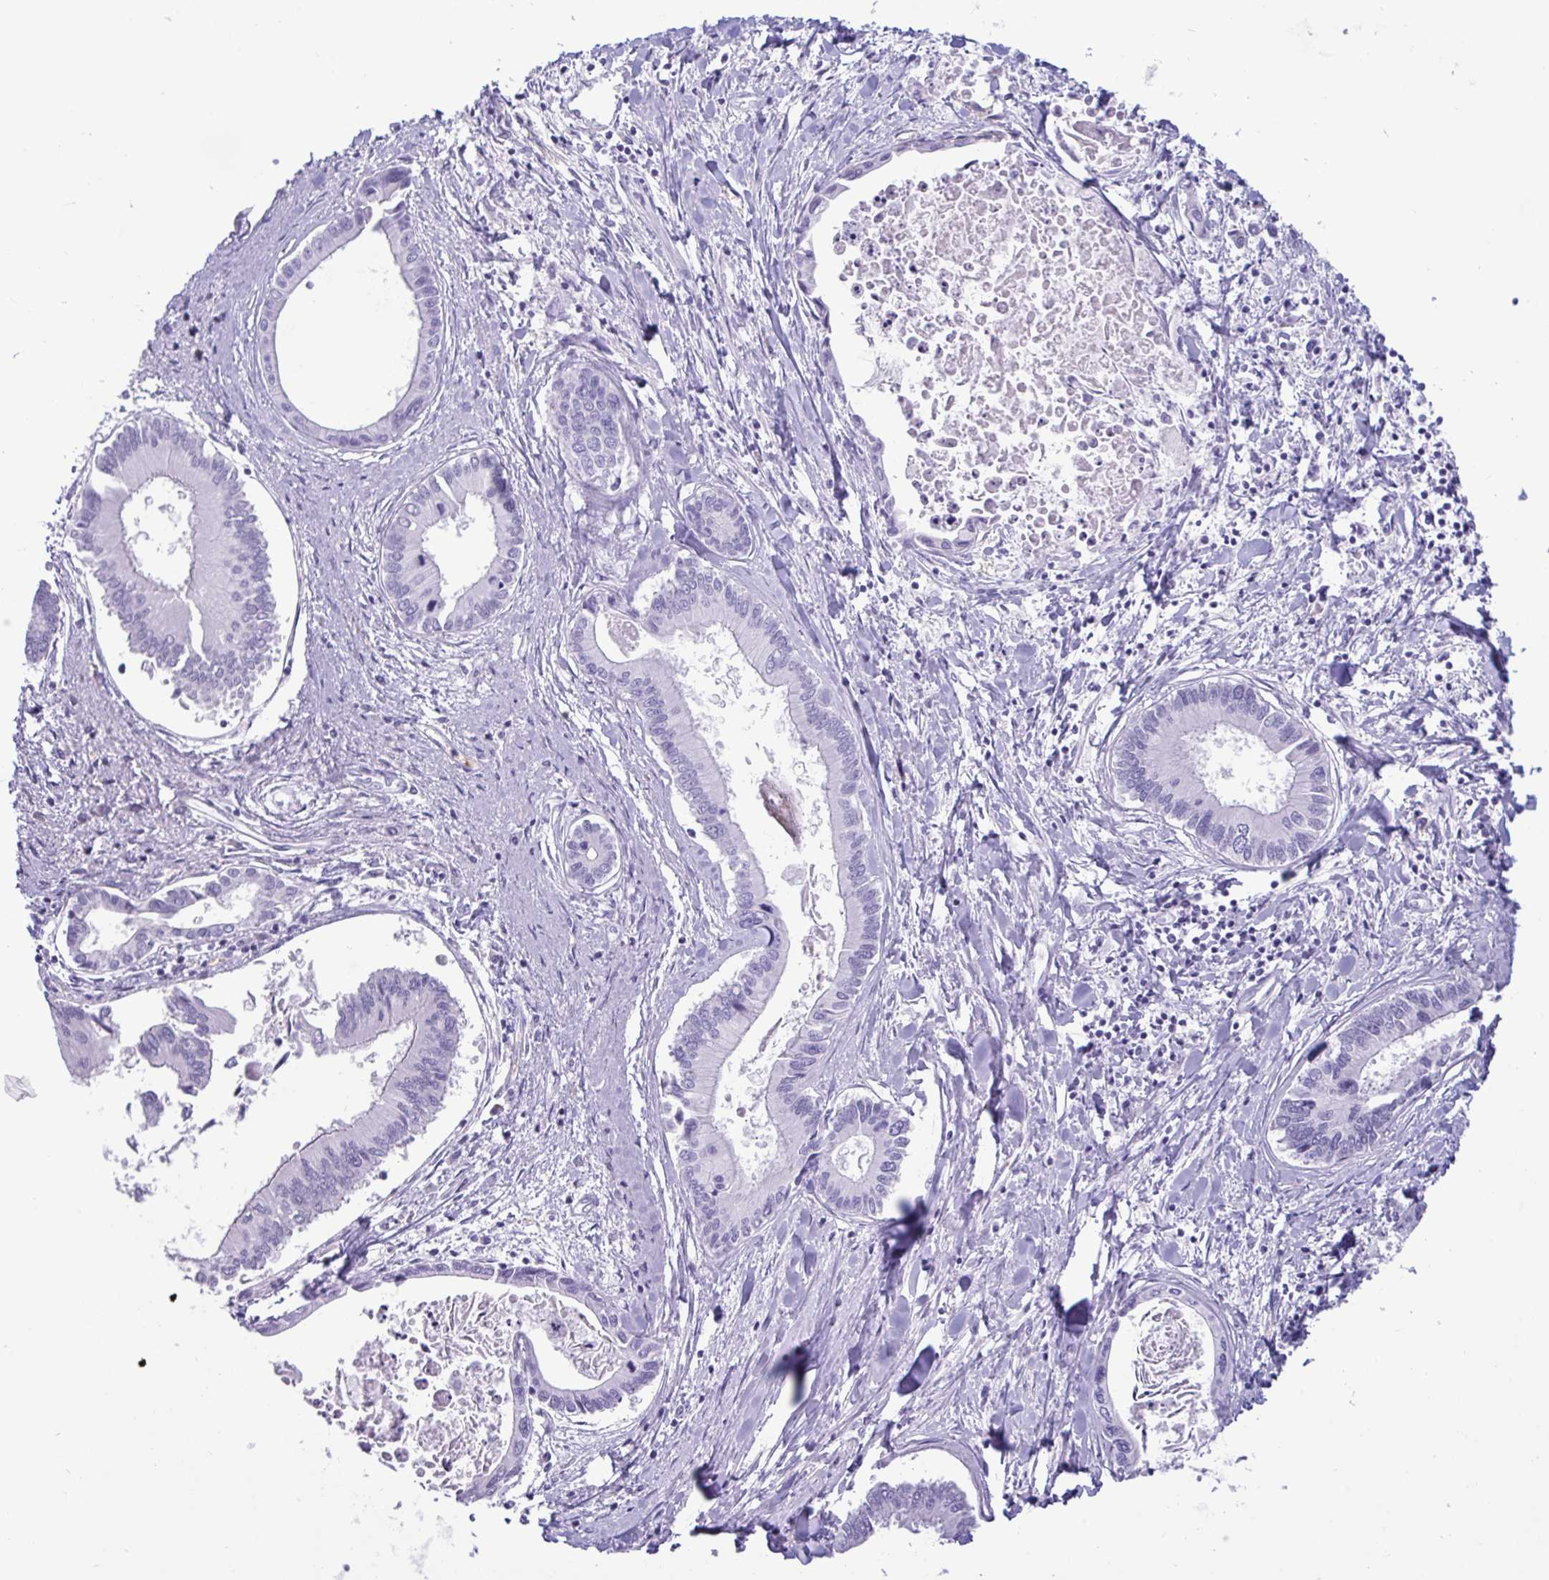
{"staining": {"intensity": "negative", "quantity": "none", "location": "none"}, "tissue": "liver cancer", "cell_type": "Tumor cells", "image_type": "cancer", "snomed": [{"axis": "morphology", "description": "Cholangiocarcinoma"}, {"axis": "topography", "description": "Liver"}], "caption": "This photomicrograph is of liver cancer stained with immunohistochemistry to label a protein in brown with the nuclei are counter-stained blue. There is no expression in tumor cells.", "gene": "SLC2A1", "patient": {"sex": "male", "age": 66}}